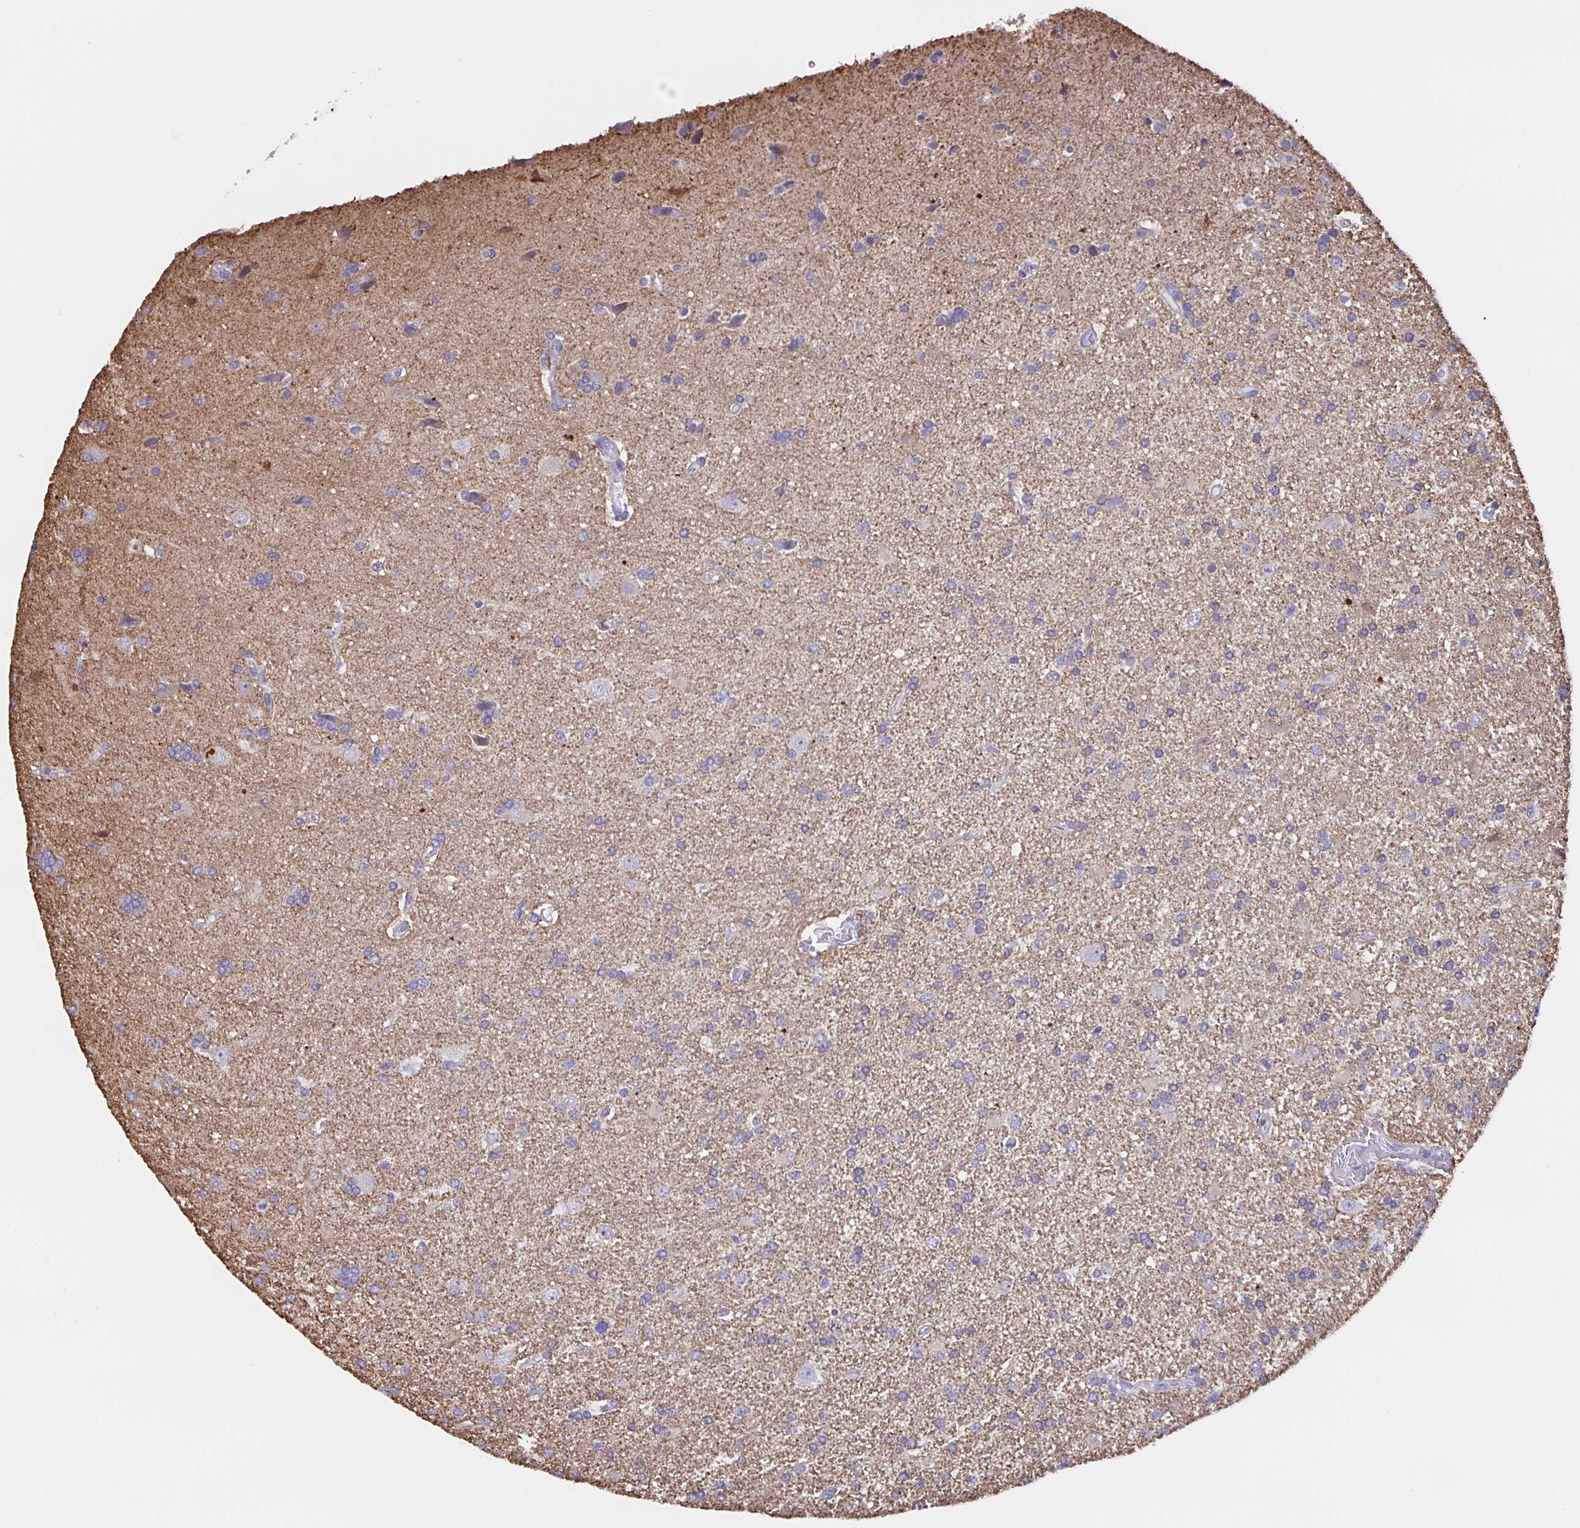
{"staining": {"intensity": "negative", "quantity": "none", "location": "none"}, "tissue": "glioma", "cell_type": "Tumor cells", "image_type": "cancer", "snomed": [{"axis": "morphology", "description": "Glioma, malignant, High grade"}, {"axis": "topography", "description": "Brain"}], "caption": "Tumor cells show no significant expression in glioma.", "gene": "MARCHF6", "patient": {"sex": "male", "age": 68}}